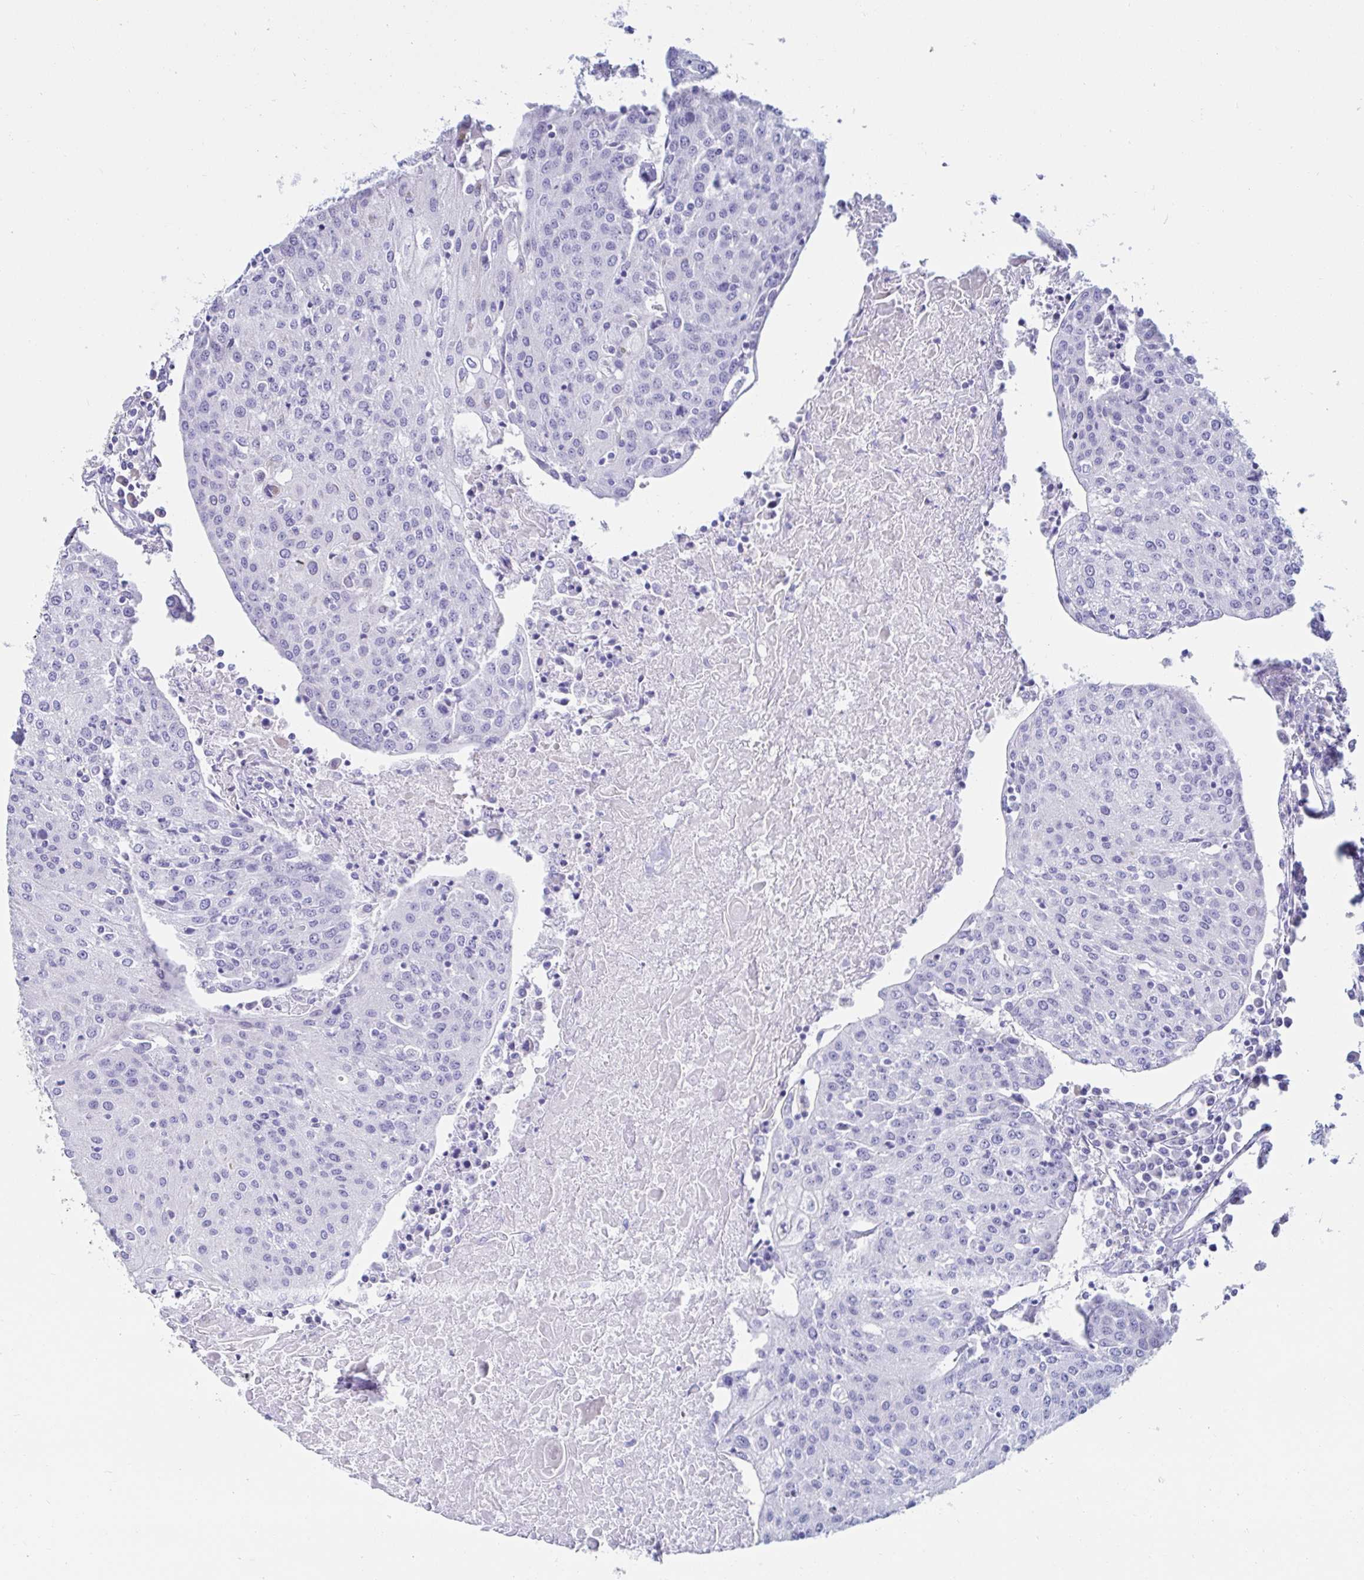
{"staining": {"intensity": "negative", "quantity": "none", "location": "none"}, "tissue": "urothelial cancer", "cell_type": "Tumor cells", "image_type": "cancer", "snomed": [{"axis": "morphology", "description": "Urothelial carcinoma, High grade"}, {"axis": "topography", "description": "Urinary bladder"}], "caption": "Photomicrograph shows no significant protein staining in tumor cells of high-grade urothelial carcinoma.", "gene": "C4orf17", "patient": {"sex": "female", "age": 85}}